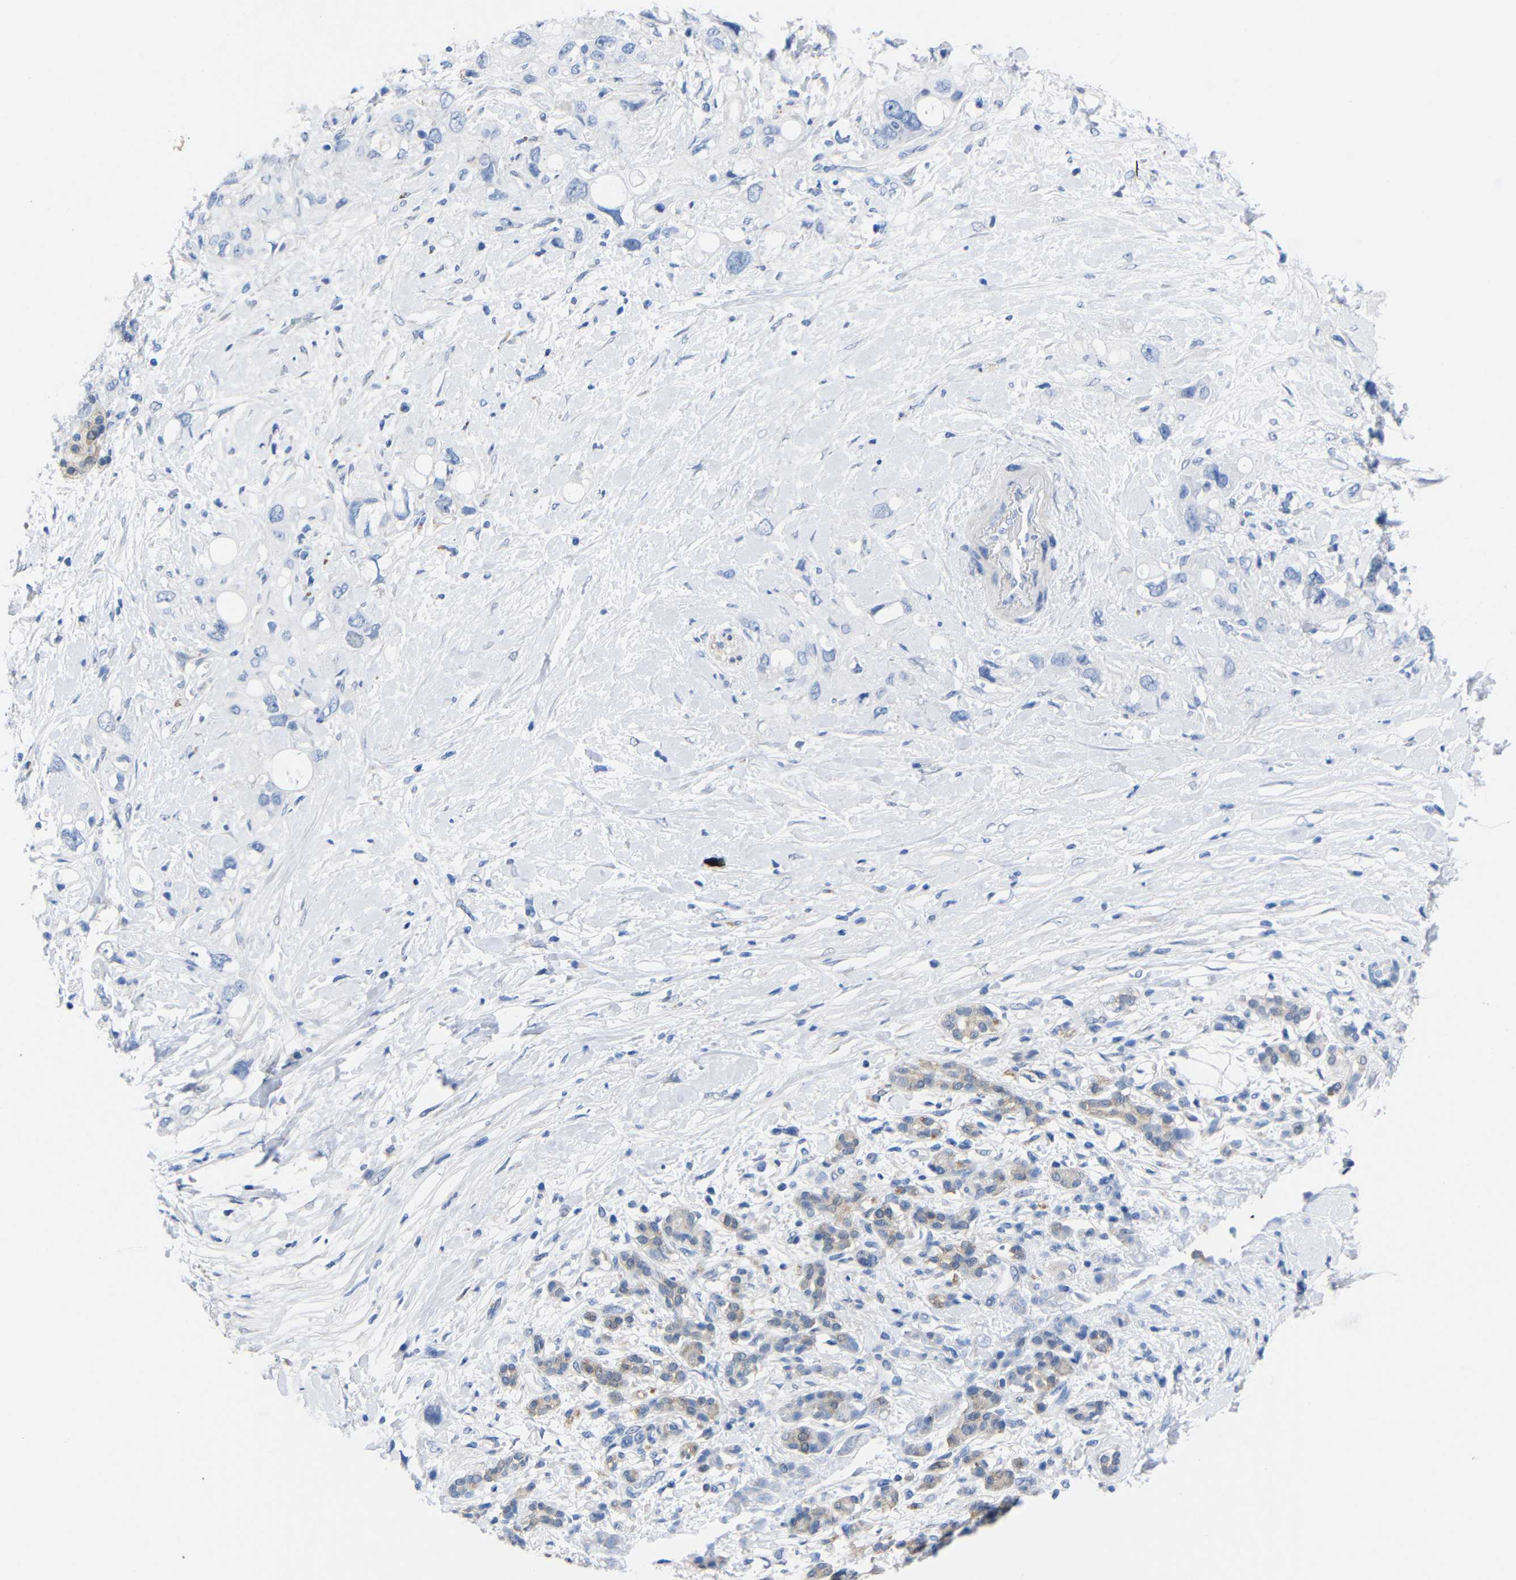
{"staining": {"intensity": "negative", "quantity": "none", "location": "none"}, "tissue": "pancreatic cancer", "cell_type": "Tumor cells", "image_type": "cancer", "snomed": [{"axis": "morphology", "description": "Adenocarcinoma, NOS"}, {"axis": "topography", "description": "Pancreas"}], "caption": "IHC photomicrograph of neoplastic tissue: pancreatic adenocarcinoma stained with DAB (3,3'-diaminobenzidine) exhibits no significant protein positivity in tumor cells.", "gene": "PEBP1", "patient": {"sex": "female", "age": 56}}